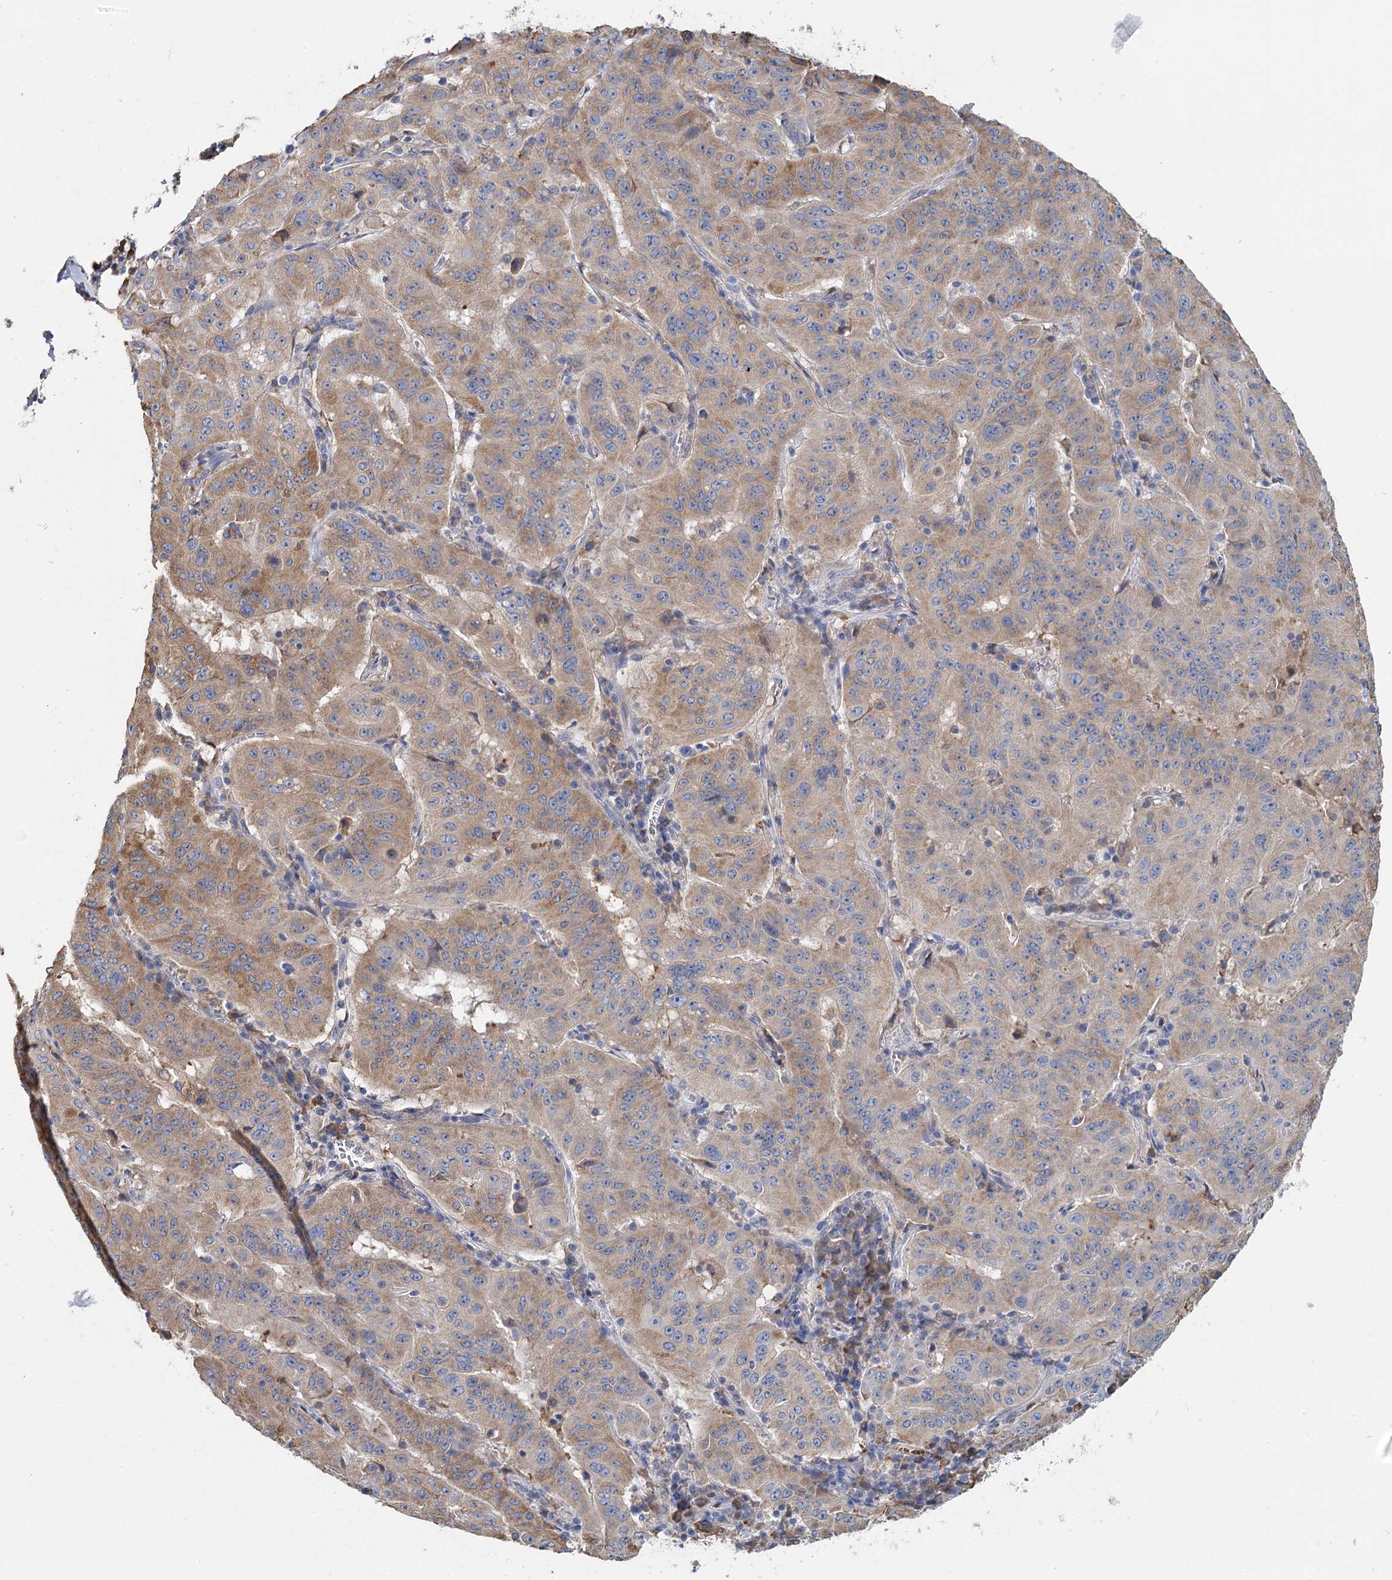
{"staining": {"intensity": "moderate", "quantity": "25%-75%", "location": "cytoplasmic/membranous"}, "tissue": "pancreatic cancer", "cell_type": "Tumor cells", "image_type": "cancer", "snomed": [{"axis": "morphology", "description": "Adenocarcinoma, NOS"}, {"axis": "topography", "description": "Pancreas"}], "caption": "Moderate cytoplasmic/membranous expression for a protein is seen in about 25%-75% of tumor cells of adenocarcinoma (pancreatic) using immunohistochemistry.", "gene": "ANKRD16", "patient": {"sex": "male", "age": 63}}